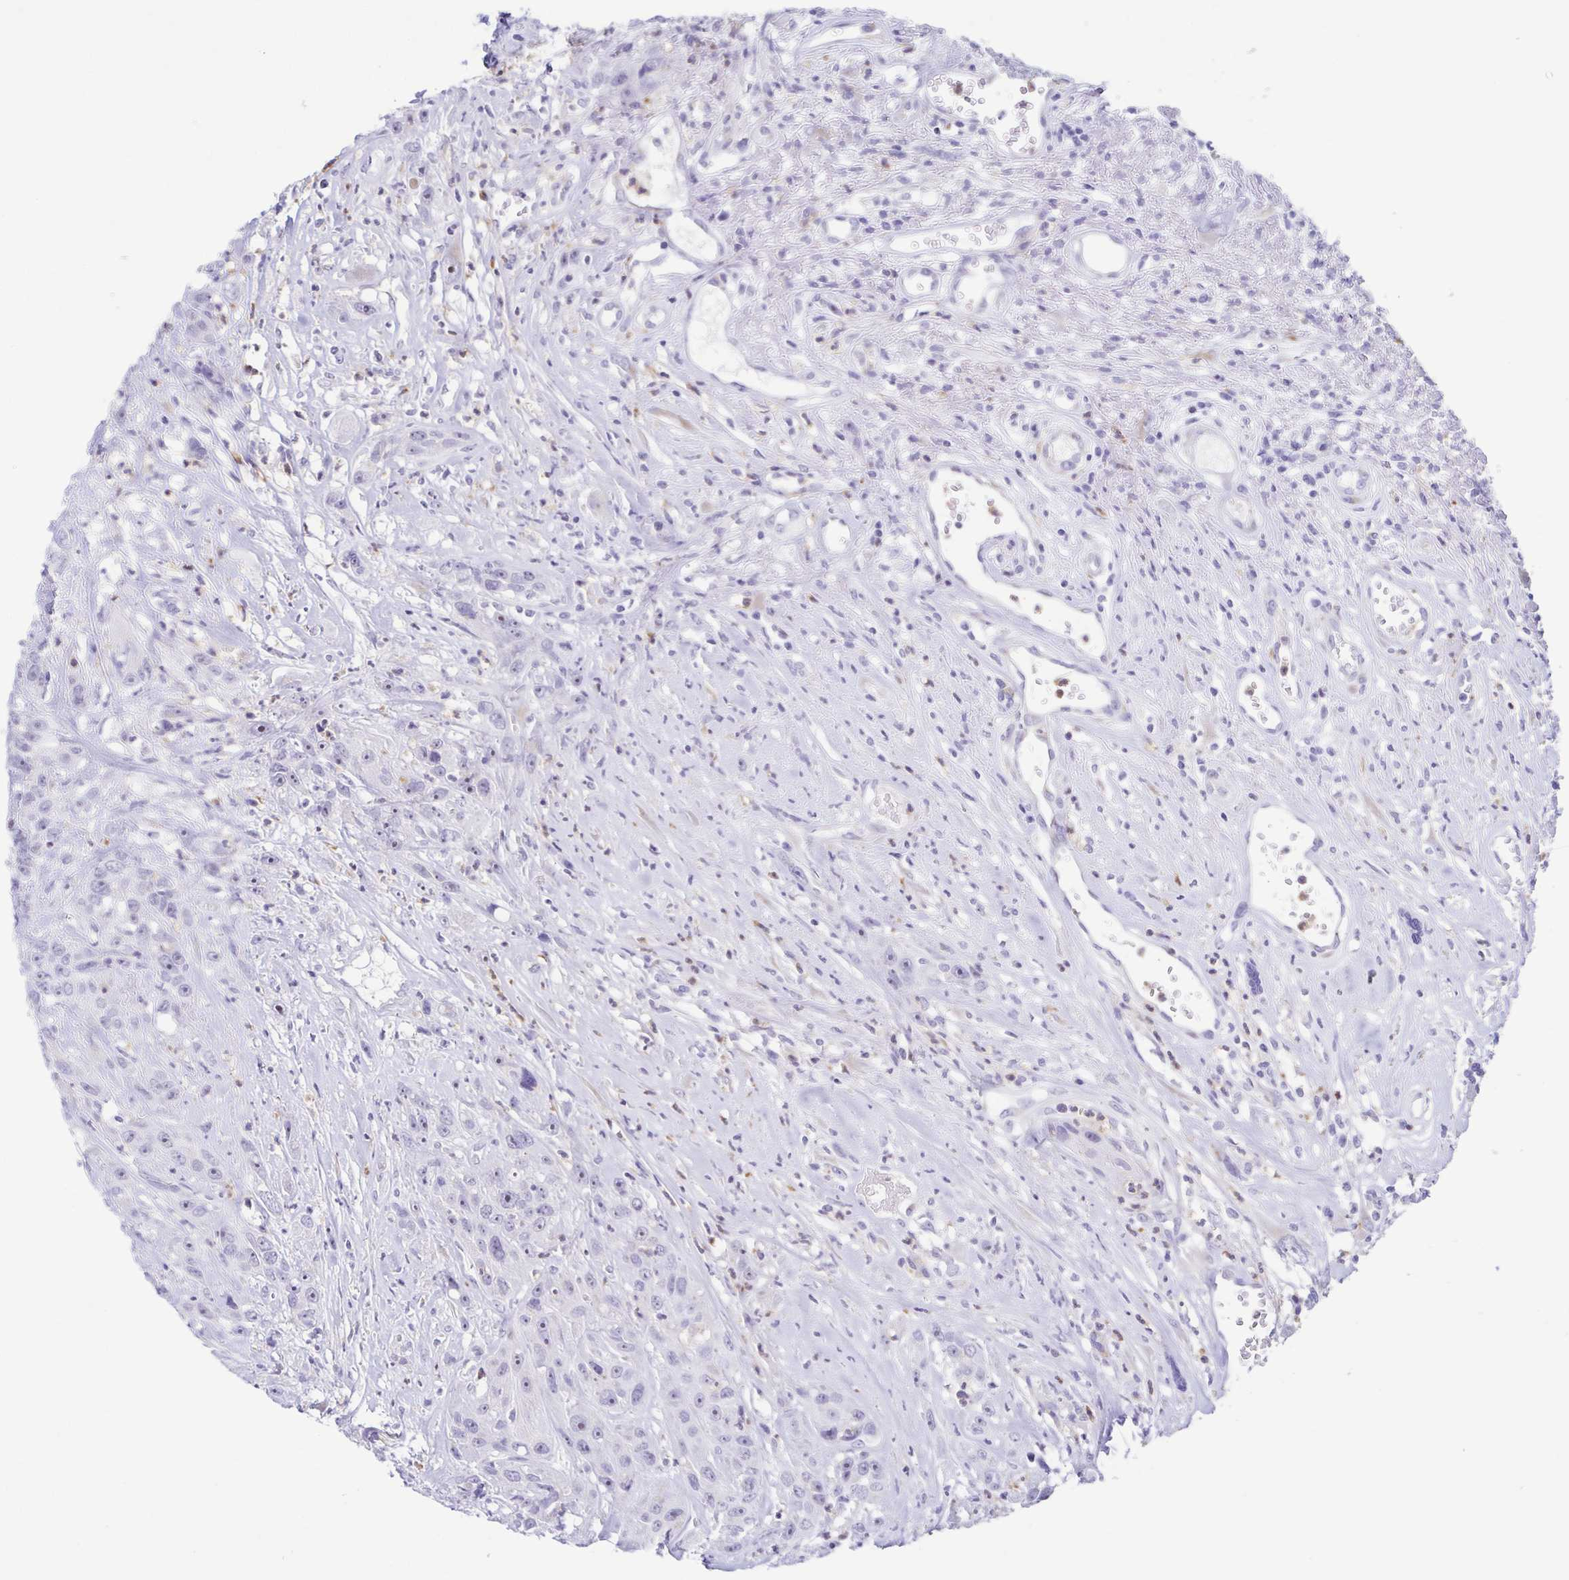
{"staining": {"intensity": "moderate", "quantity": "<25%", "location": "nuclear"}, "tissue": "head and neck cancer", "cell_type": "Tumor cells", "image_type": "cancer", "snomed": [{"axis": "morphology", "description": "Squamous cell carcinoma, NOS"}, {"axis": "topography", "description": "Head-Neck"}], "caption": "Moderate nuclear protein positivity is seen in about <25% of tumor cells in squamous cell carcinoma (head and neck). (DAB (3,3'-diaminobenzidine) IHC, brown staining for protein, blue staining for nuclei).", "gene": "AZU1", "patient": {"sex": "male", "age": 57}}